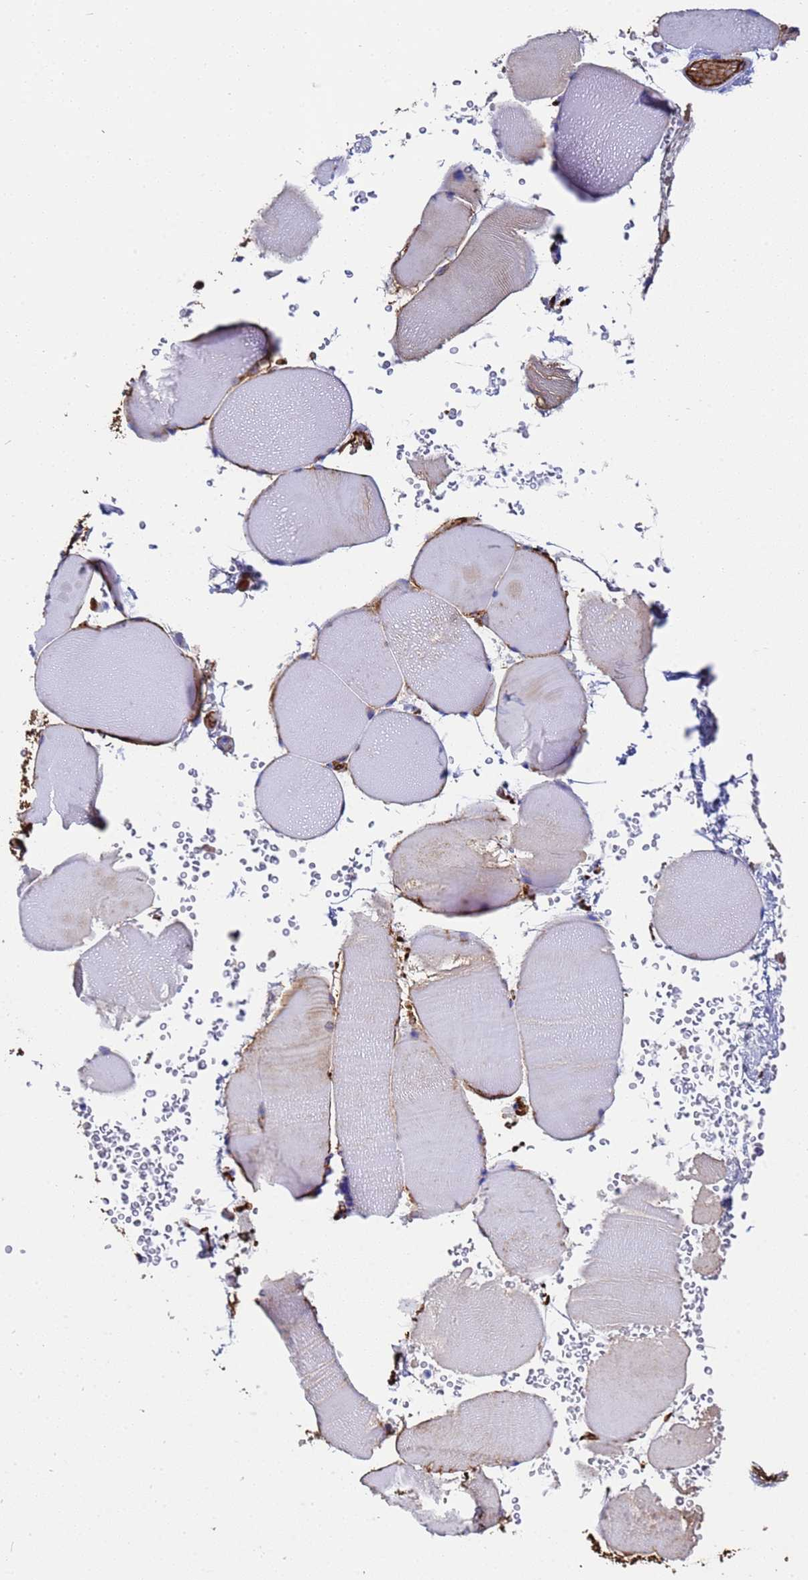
{"staining": {"intensity": "moderate", "quantity": "25%-75%", "location": "cytoplasmic/membranous"}, "tissue": "skeletal muscle", "cell_type": "Myocytes", "image_type": "normal", "snomed": [{"axis": "morphology", "description": "Normal tissue, NOS"}, {"axis": "topography", "description": "Skeletal muscle"}], "caption": "DAB immunohistochemical staining of benign human skeletal muscle demonstrates moderate cytoplasmic/membranous protein positivity in approximately 25%-75% of myocytes.", "gene": "ADIPOQ", "patient": {"sex": "male", "age": 62}}